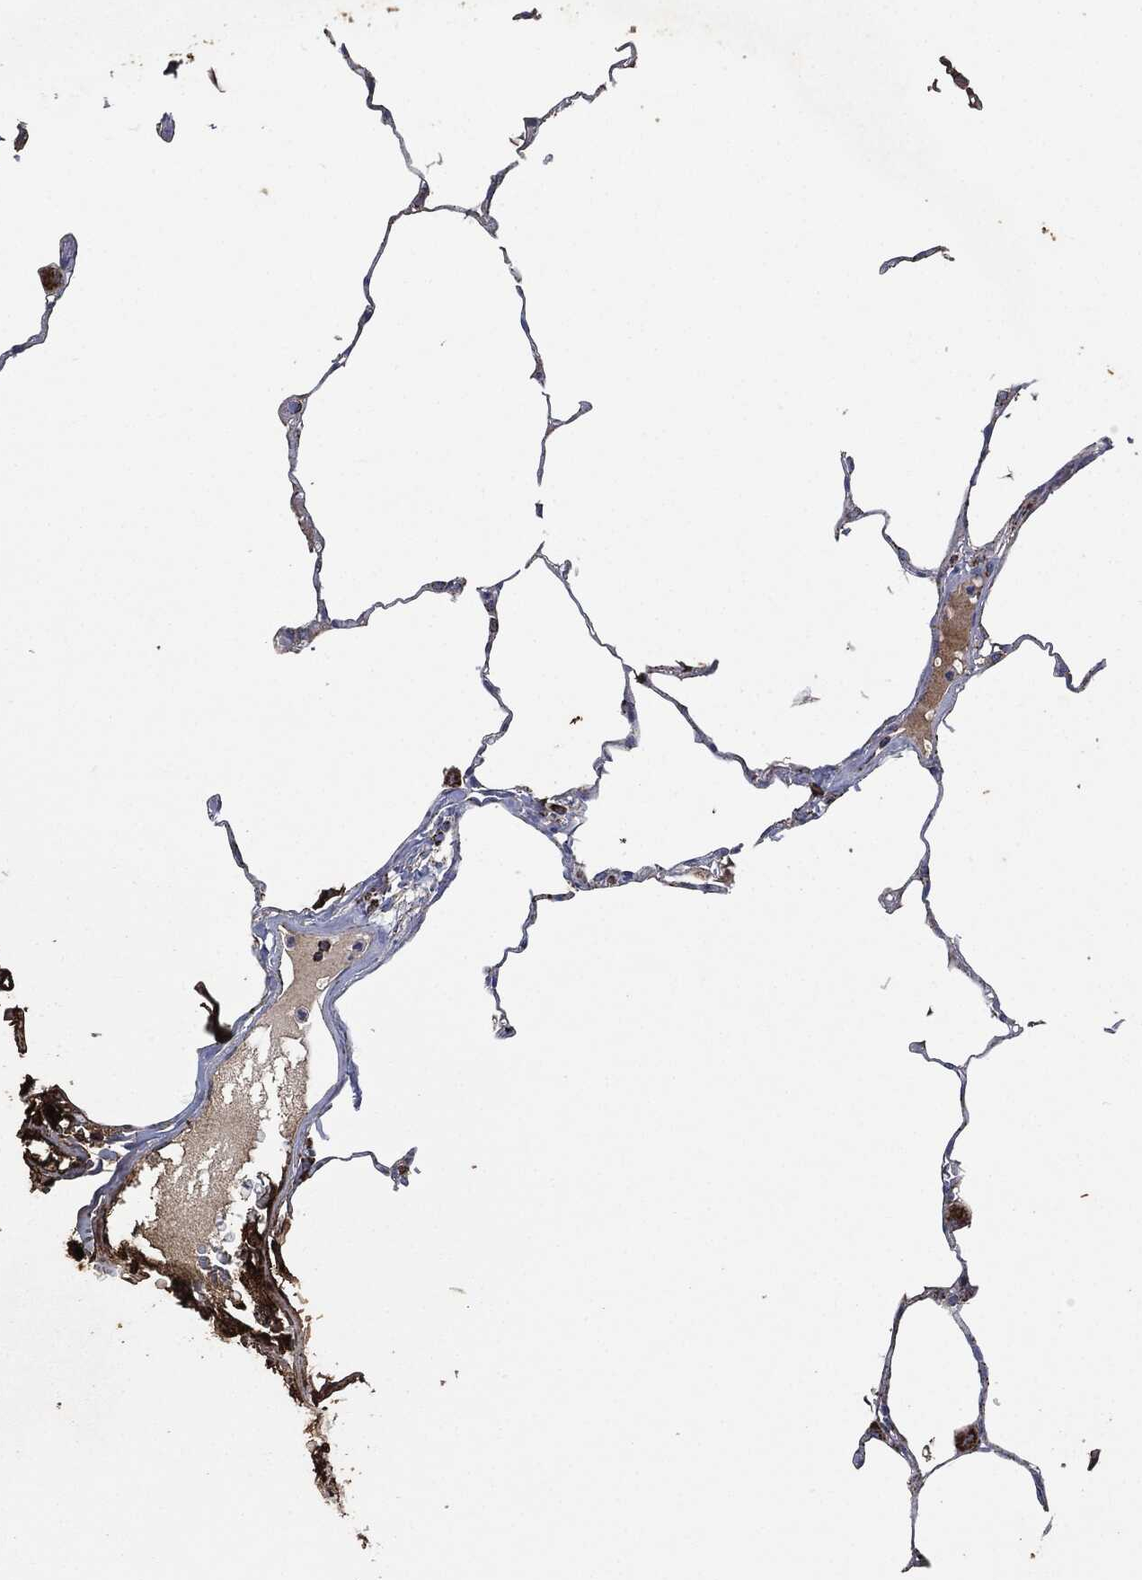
{"staining": {"intensity": "strong", "quantity": "25%-75%", "location": "cytoplasmic/membranous"}, "tissue": "lung", "cell_type": "Alveolar cells", "image_type": "normal", "snomed": [{"axis": "morphology", "description": "Normal tissue, NOS"}, {"axis": "morphology", "description": "Adenocarcinoma, metastatic, NOS"}, {"axis": "topography", "description": "Lung"}], "caption": "Approximately 25%-75% of alveolar cells in unremarkable human lung reveal strong cytoplasmic/membranous protein expression as visualized by brown immunohistochemical staining.", "gene": "RYK", "patient": {"sex": "male", "age": 45}}